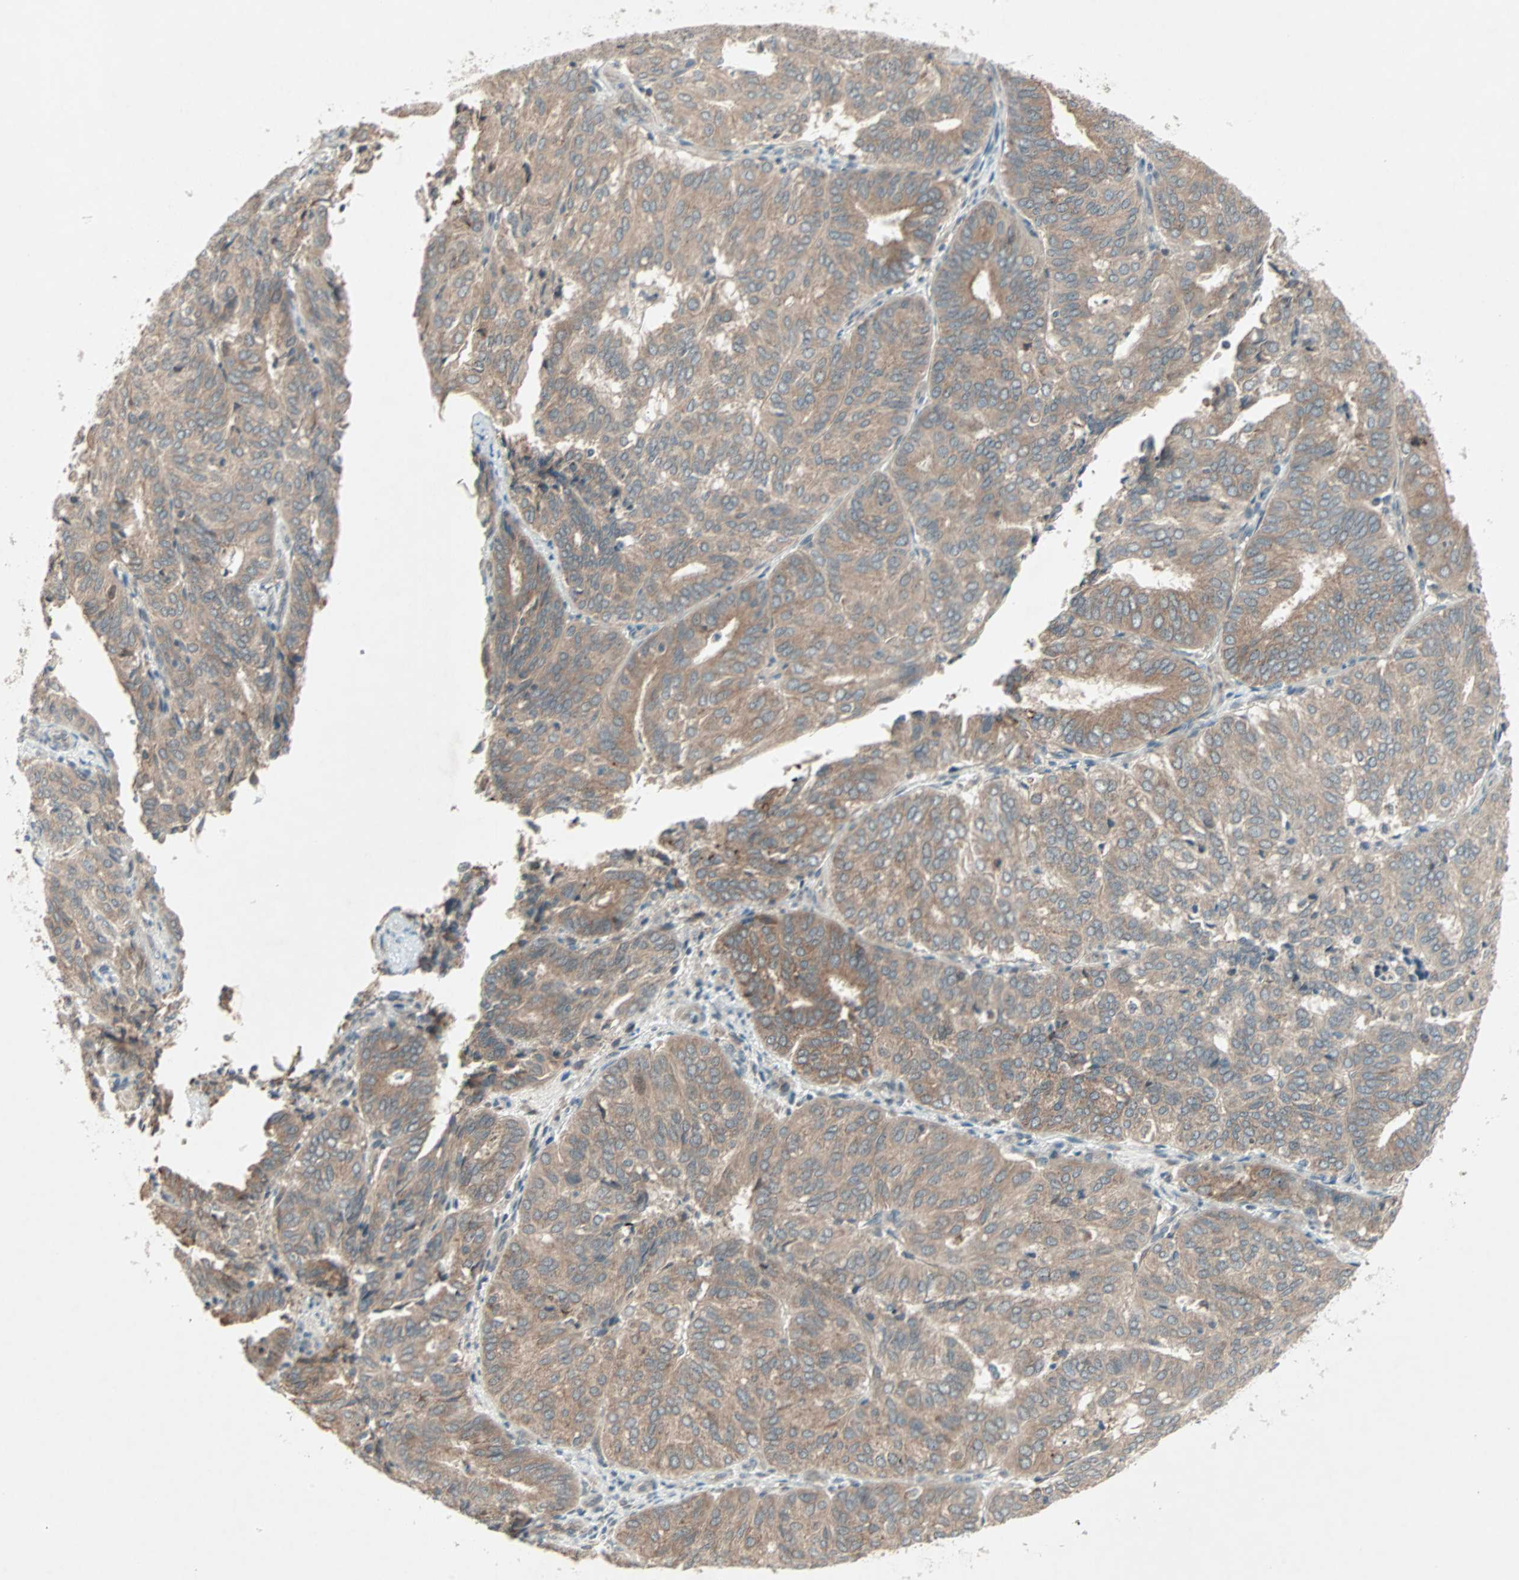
{"staining": {"intensity": "weak", "quantity": ">75%", "location": "cytoplasmic/membranous"}, "tissue": "endometrial cancer", "cell_type": "Tumor cells", "image_type": "cancer", "snomed": [{"axis": "morphology", "description": "Adenocarcinoma, NOS"}, {"axis": "topography", "description": "Uterus"}], "caption": "Immunohistochemistry (IHC) of endometrial adenocarcinoma displays low levels of weak cytoplasmic/membranous staining in approximately >75% of tumor cells.", "gene": "PGBD1", "patient": {"sex": "female", "age": 60}}